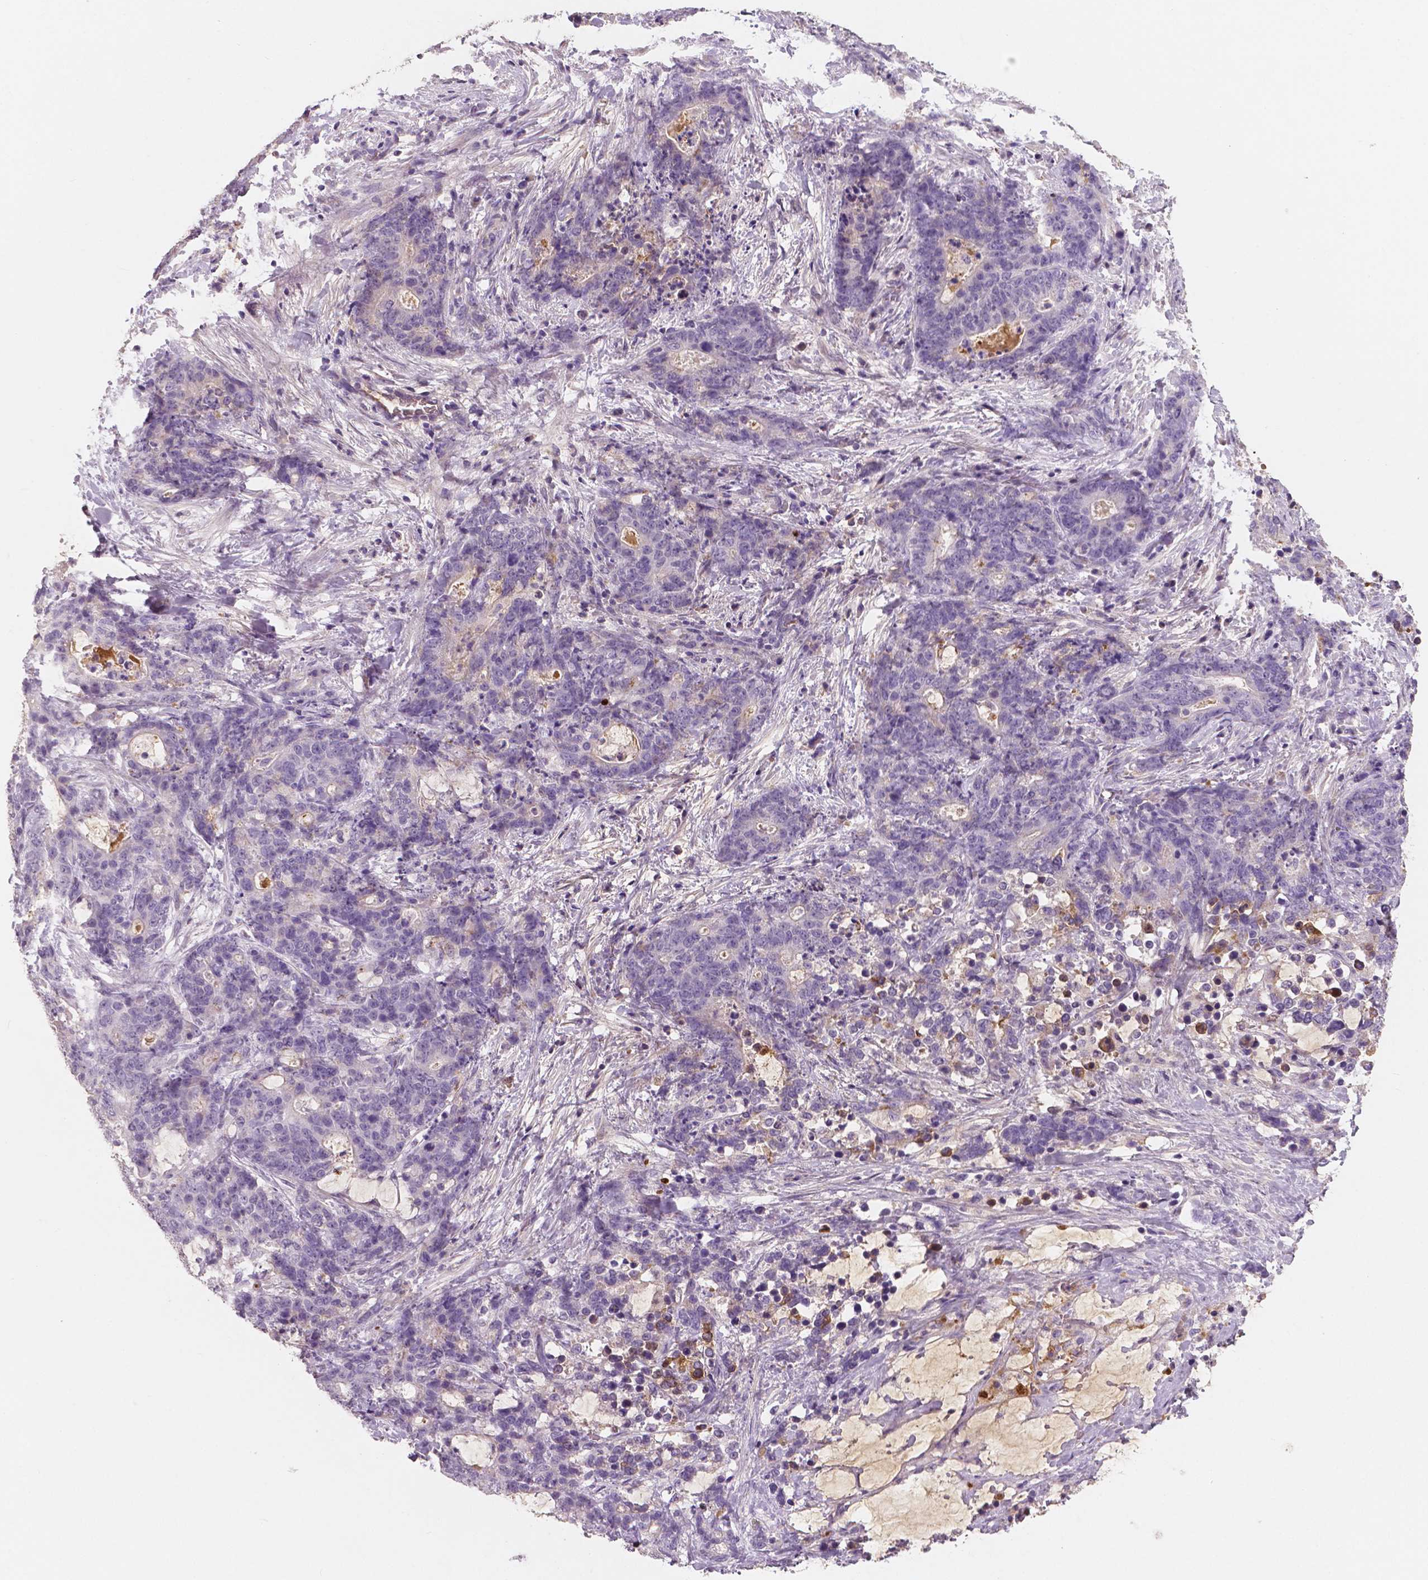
{"staining": {"intensity": "negative", "quantity": "none", "location": "none"}, "tissue": "stomach cancer", "cell_type": "Tumor cells", "image_type": "cancer", "snomed": [{"axis": "morphology", "description": "Normal tissue, NOS"}, {"axis": "morphology", "description": "Adenocarcinoma, NOS"}, {"axis": "topography", "description": "Stomach"}], "caption": "High power microscopy image of an immunohistochemistry photomicrograph of stomach adenocarcinoma, revealing no significant positivity in tumor cells. Brightfield microscopy of IHC stained with DAB (3,3'-diaminobenzidine) (brown) and hematoxylin (blue), captured at high magnification.", "gene": "APOA4", "patient": {"sex": "female", "age": 64}}